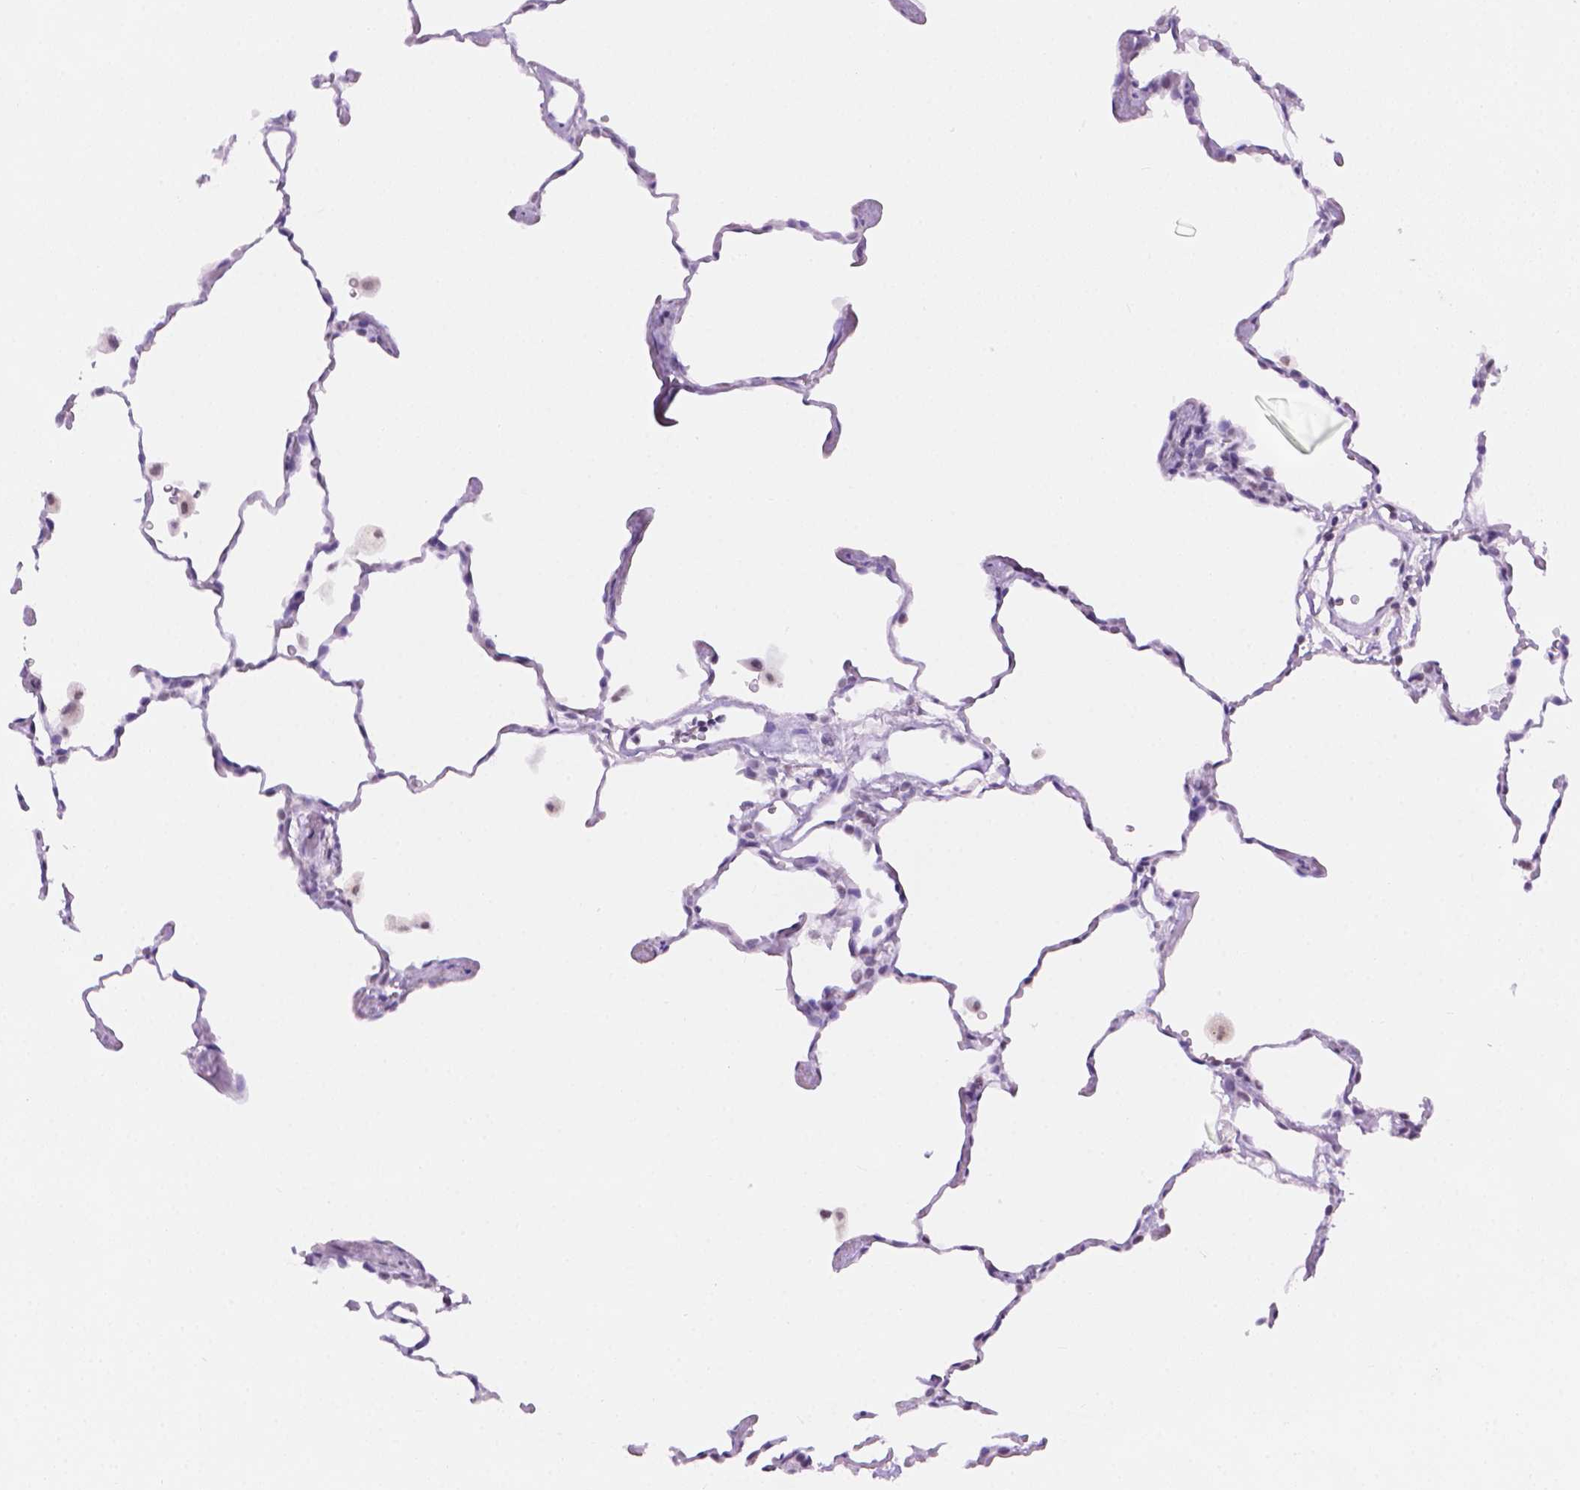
{"staining": {"intensity": "weak", "quantity": "25%-75%", "location": "nuclear"}, "tissue": "lung", "cell_type": "Alveolar cells", "image_type": "normal", "snomed": [{"axis": "morphology", "description": "Normal tissue, NOS"}, {"axis": "topography", "description": "Lung"}], "caption": "Immunohistochemical staining of benign human lung demonstrates weak nuclear protein staining in approximately 25%-75% of alveolar cells.", "gene": "RPA4", "patient": {"sex": "female", "age": 47}}